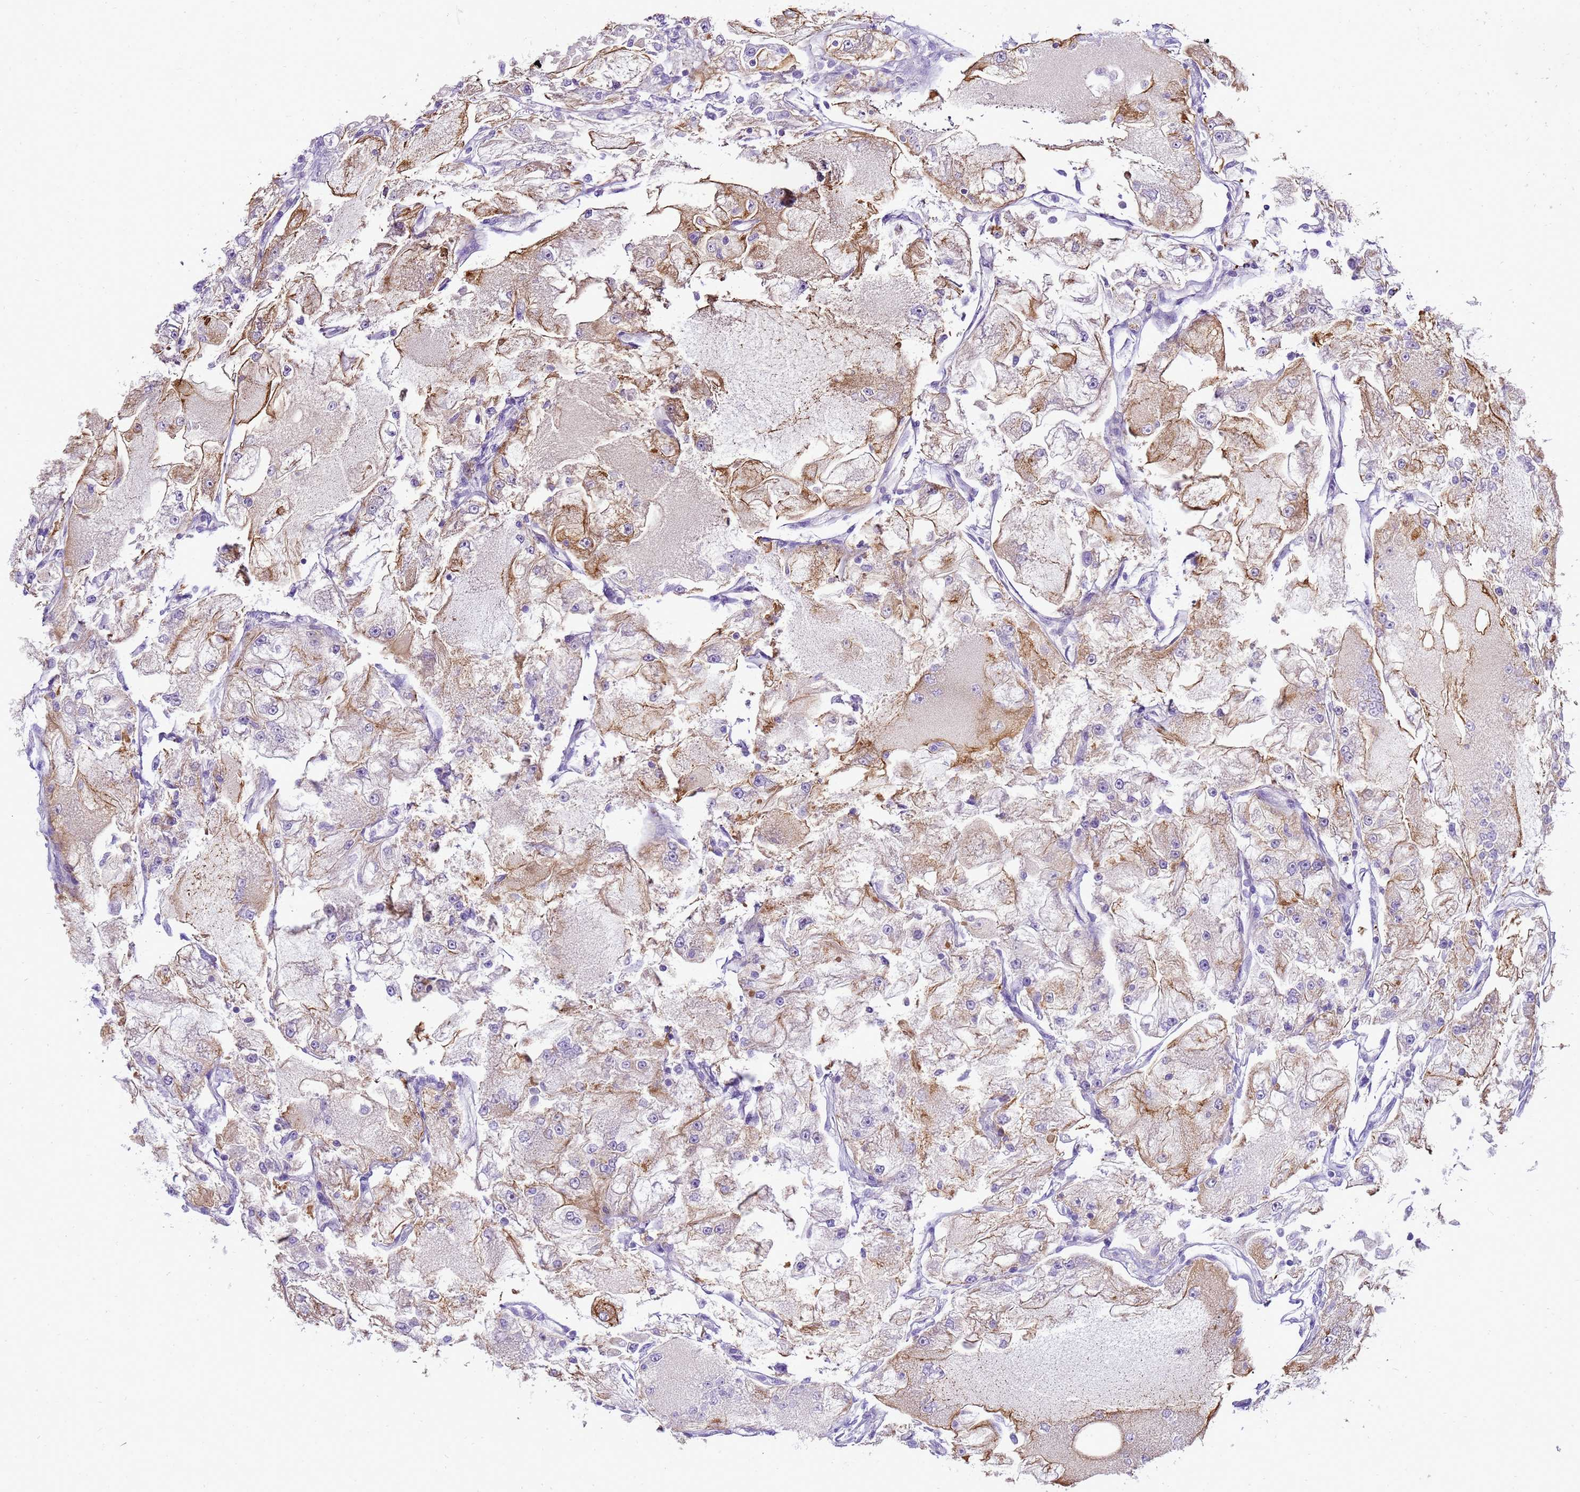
{"staining": {"intensity": "weak", "quantity": "25%-75%", "location": "cytoplasmic/membranous"}, "tissue": "renal cancer", "cell_type": "Tumor cells", "image_type": "cancer", "snomed": [{"axis": "morphology", "description": "Adenocarcinoma, NOS"}, {"axis": "topography", "description": "Kidney"}], "caption": "Immunohistochemical staining of renal cancer displays low levels of weak cytoplasmic/membranous expression in approximately 25%-75% of tumor cells.", "gene": "PIEZO2", "patient": {"sex": "female", "age": 72}}